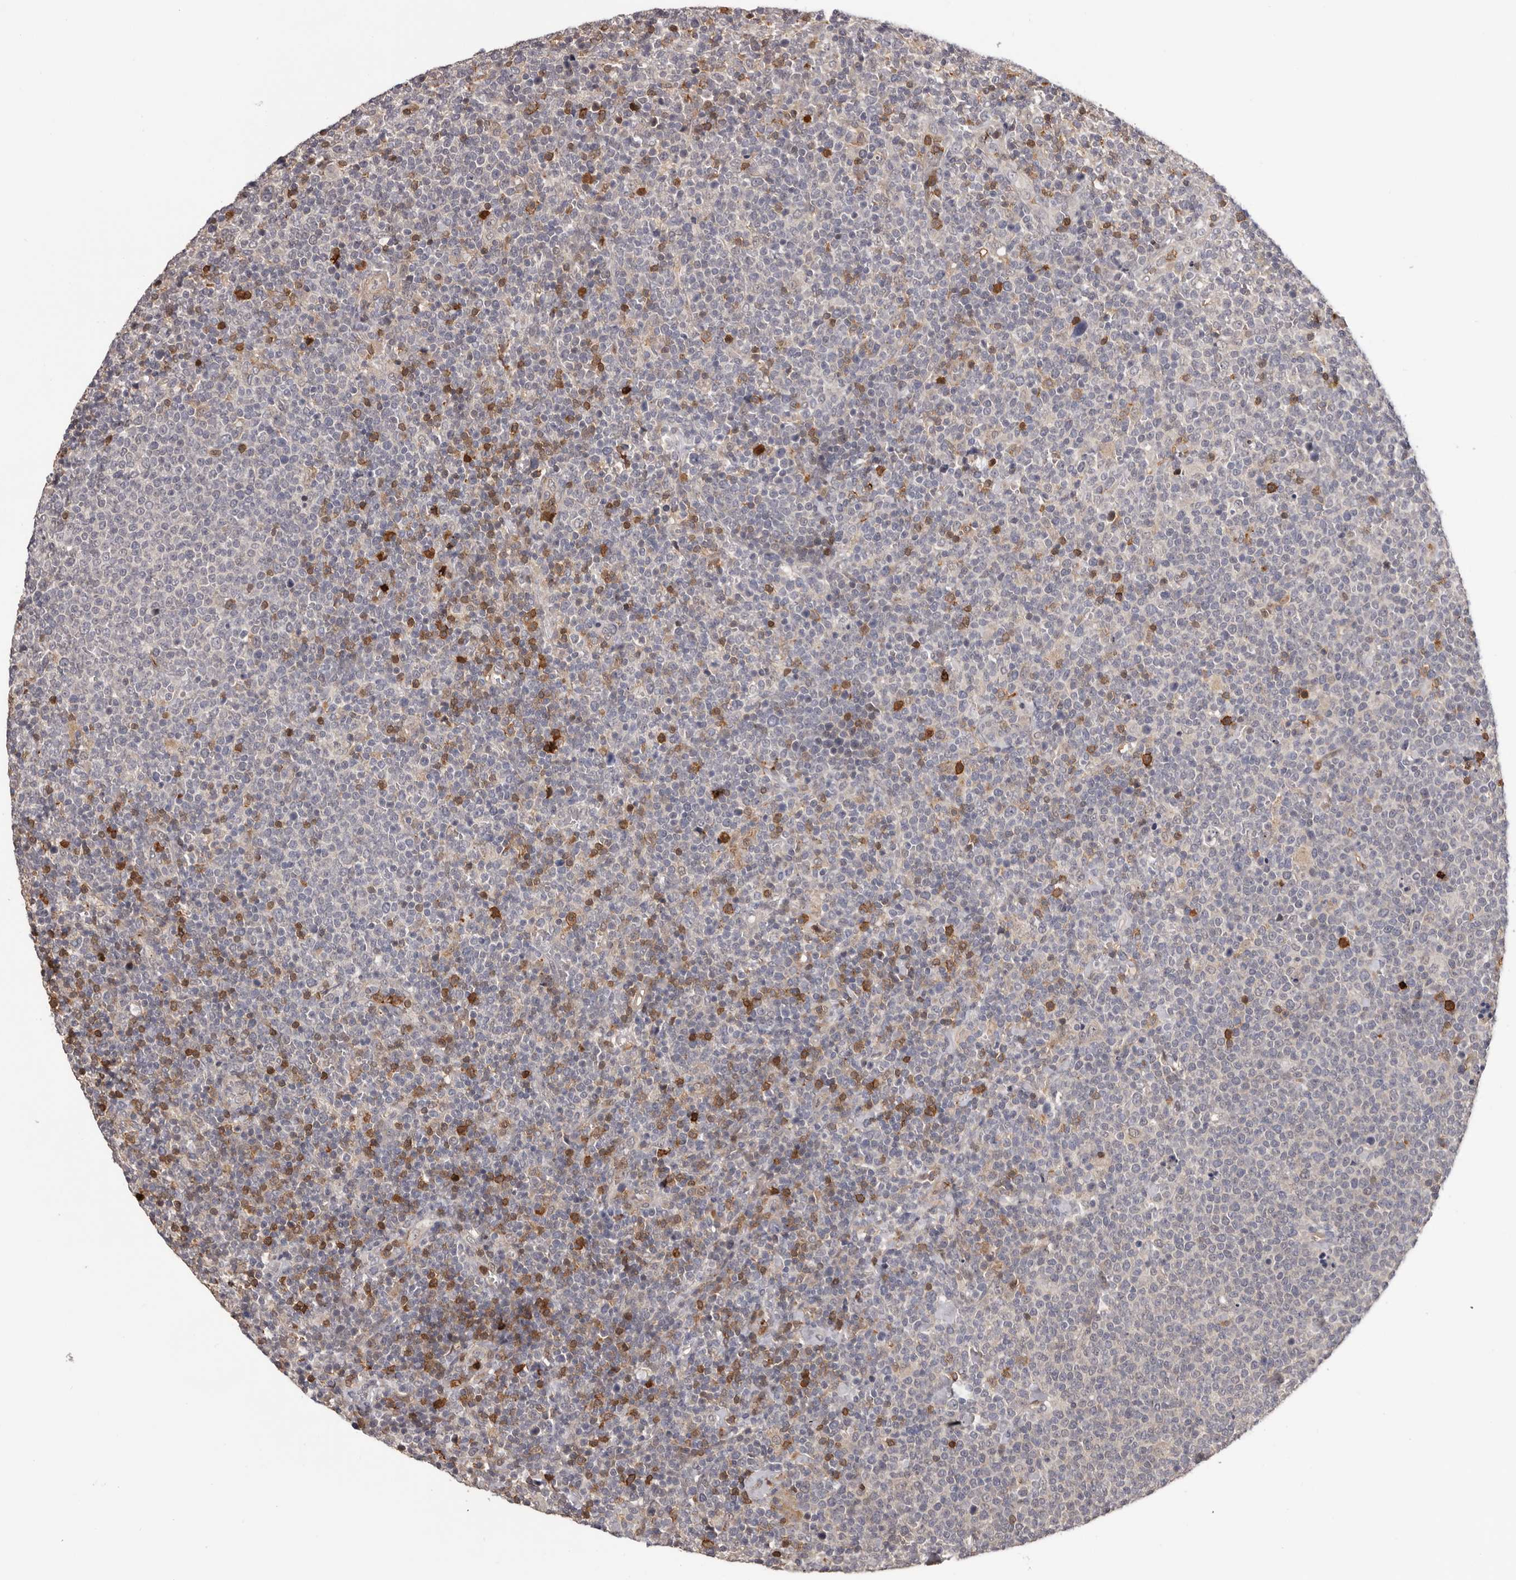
{"staining": {"intensity": "moderate", "quantity": "<25%", "location": "cytoplasmic/membranous"}, "tissue": "lymphoma", "cell_type": "Tumor cells", "image_type": "cancer", "snomed": [{"axis": "morphology", "description": "Malignant lymphoma, non-Hodgkin's type, High grade"}, {"axis": "topography", "description": "Lymph node"}], "caption": "IHC photomicrograph of malignant lymphoma, non-Hodgkin's type (high-grade) stained for a protein (brown), which shows low levels of moderate cytoplasmic/membranous positivity in about <25% of tumor cells.", "gene": "PRR12", "patient": {"sex": "male", "age": 61}}